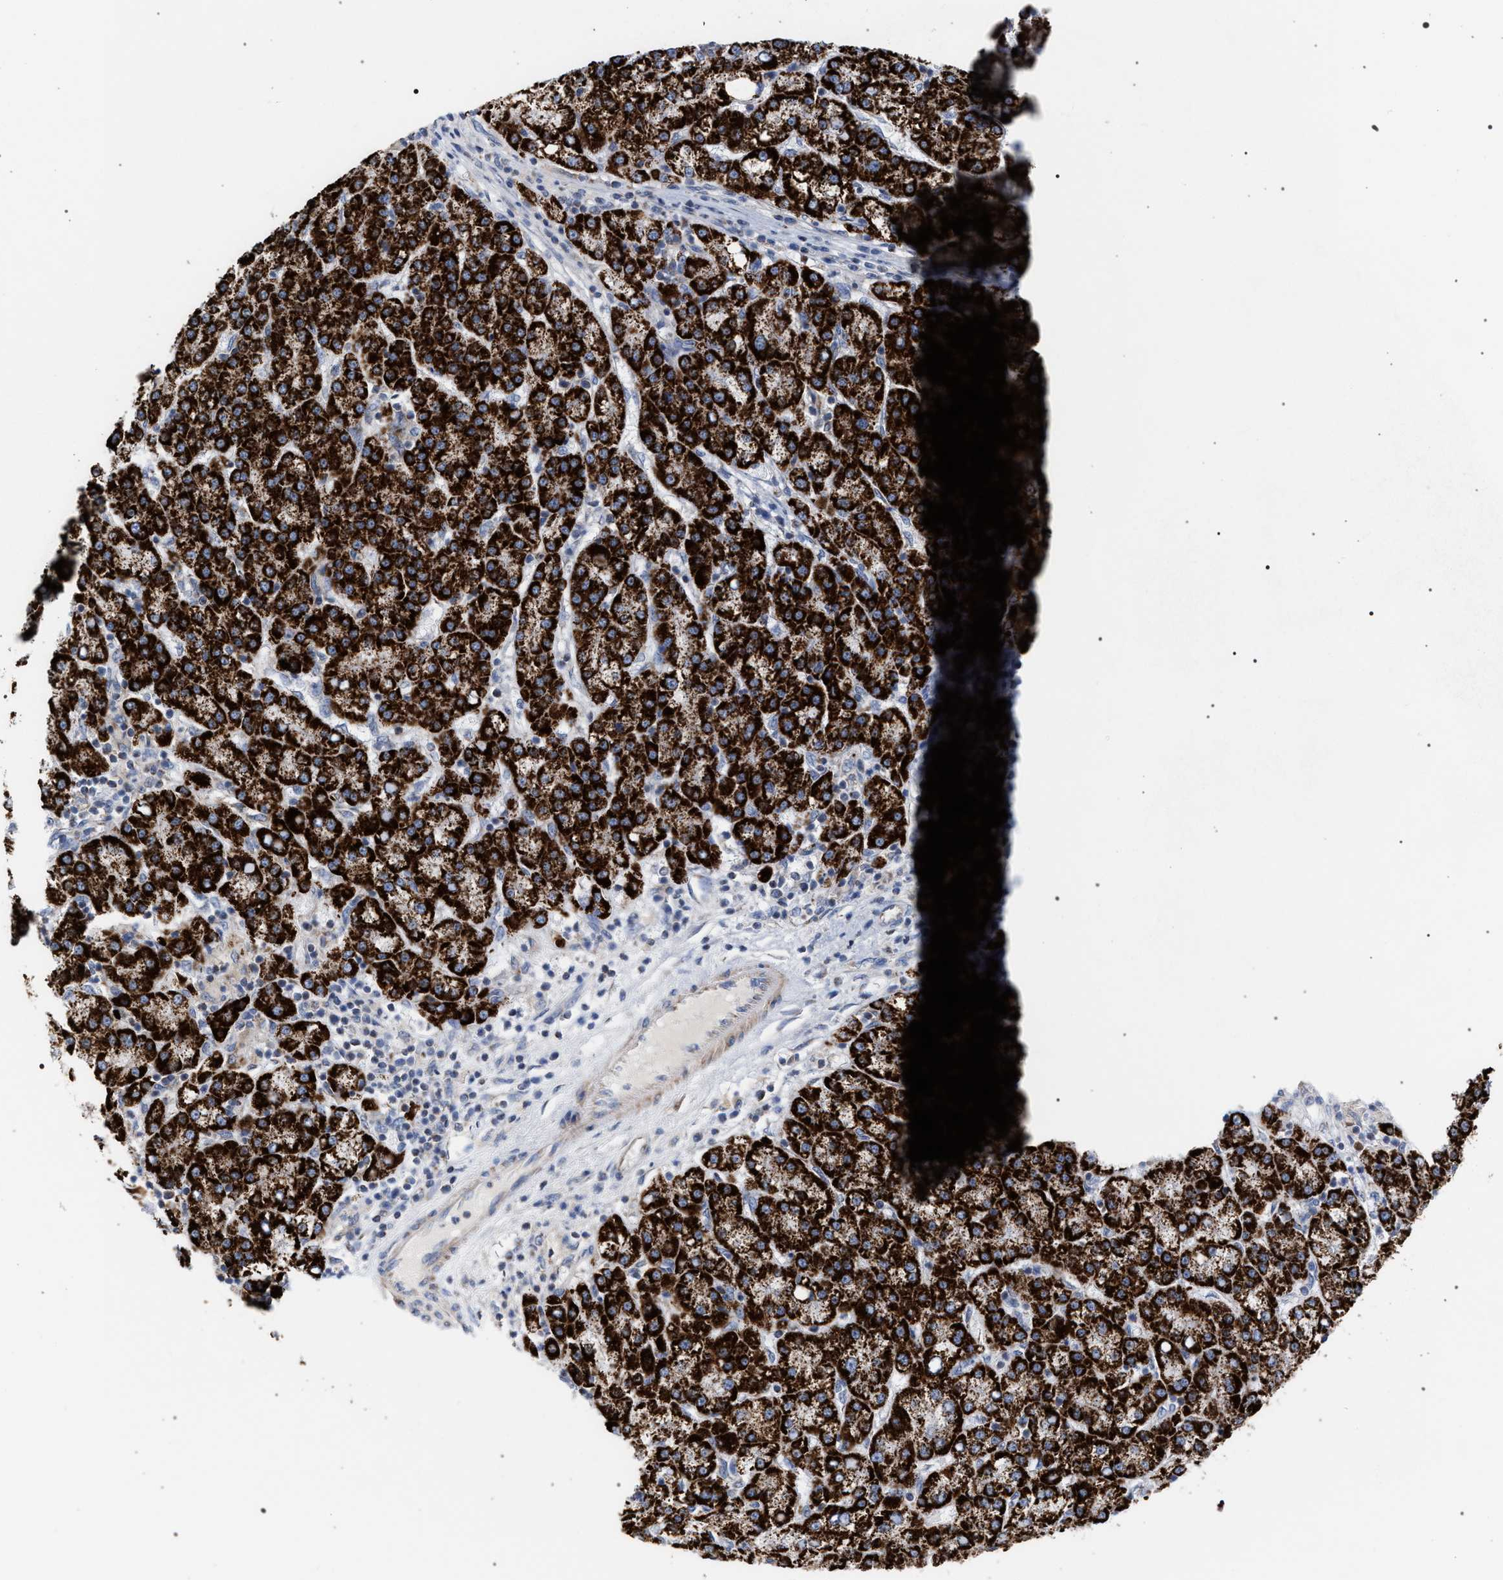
{"staining": {"intensity": "strong", "quantity": ">75%", "location": "cytoplasmic/membranous"}, "tissue": "liver cancer", "cell_type": "Tumor cells", "image_type": "cancer", "snomed": [{"axis": "morphology", "description": "Carcinoma, Hepatocellular, NOS"}, {"axis": "topography", "description": "Liver"}], "caption": "Strong cytoplasmic/membranous staining for a protein is identified in approximately >75% of tumor cells of hepatocellular carcinoma (liver) using immunohistochemistry.", "gene": "ECI2", "patient": {"sex": "female", "age": 58}}